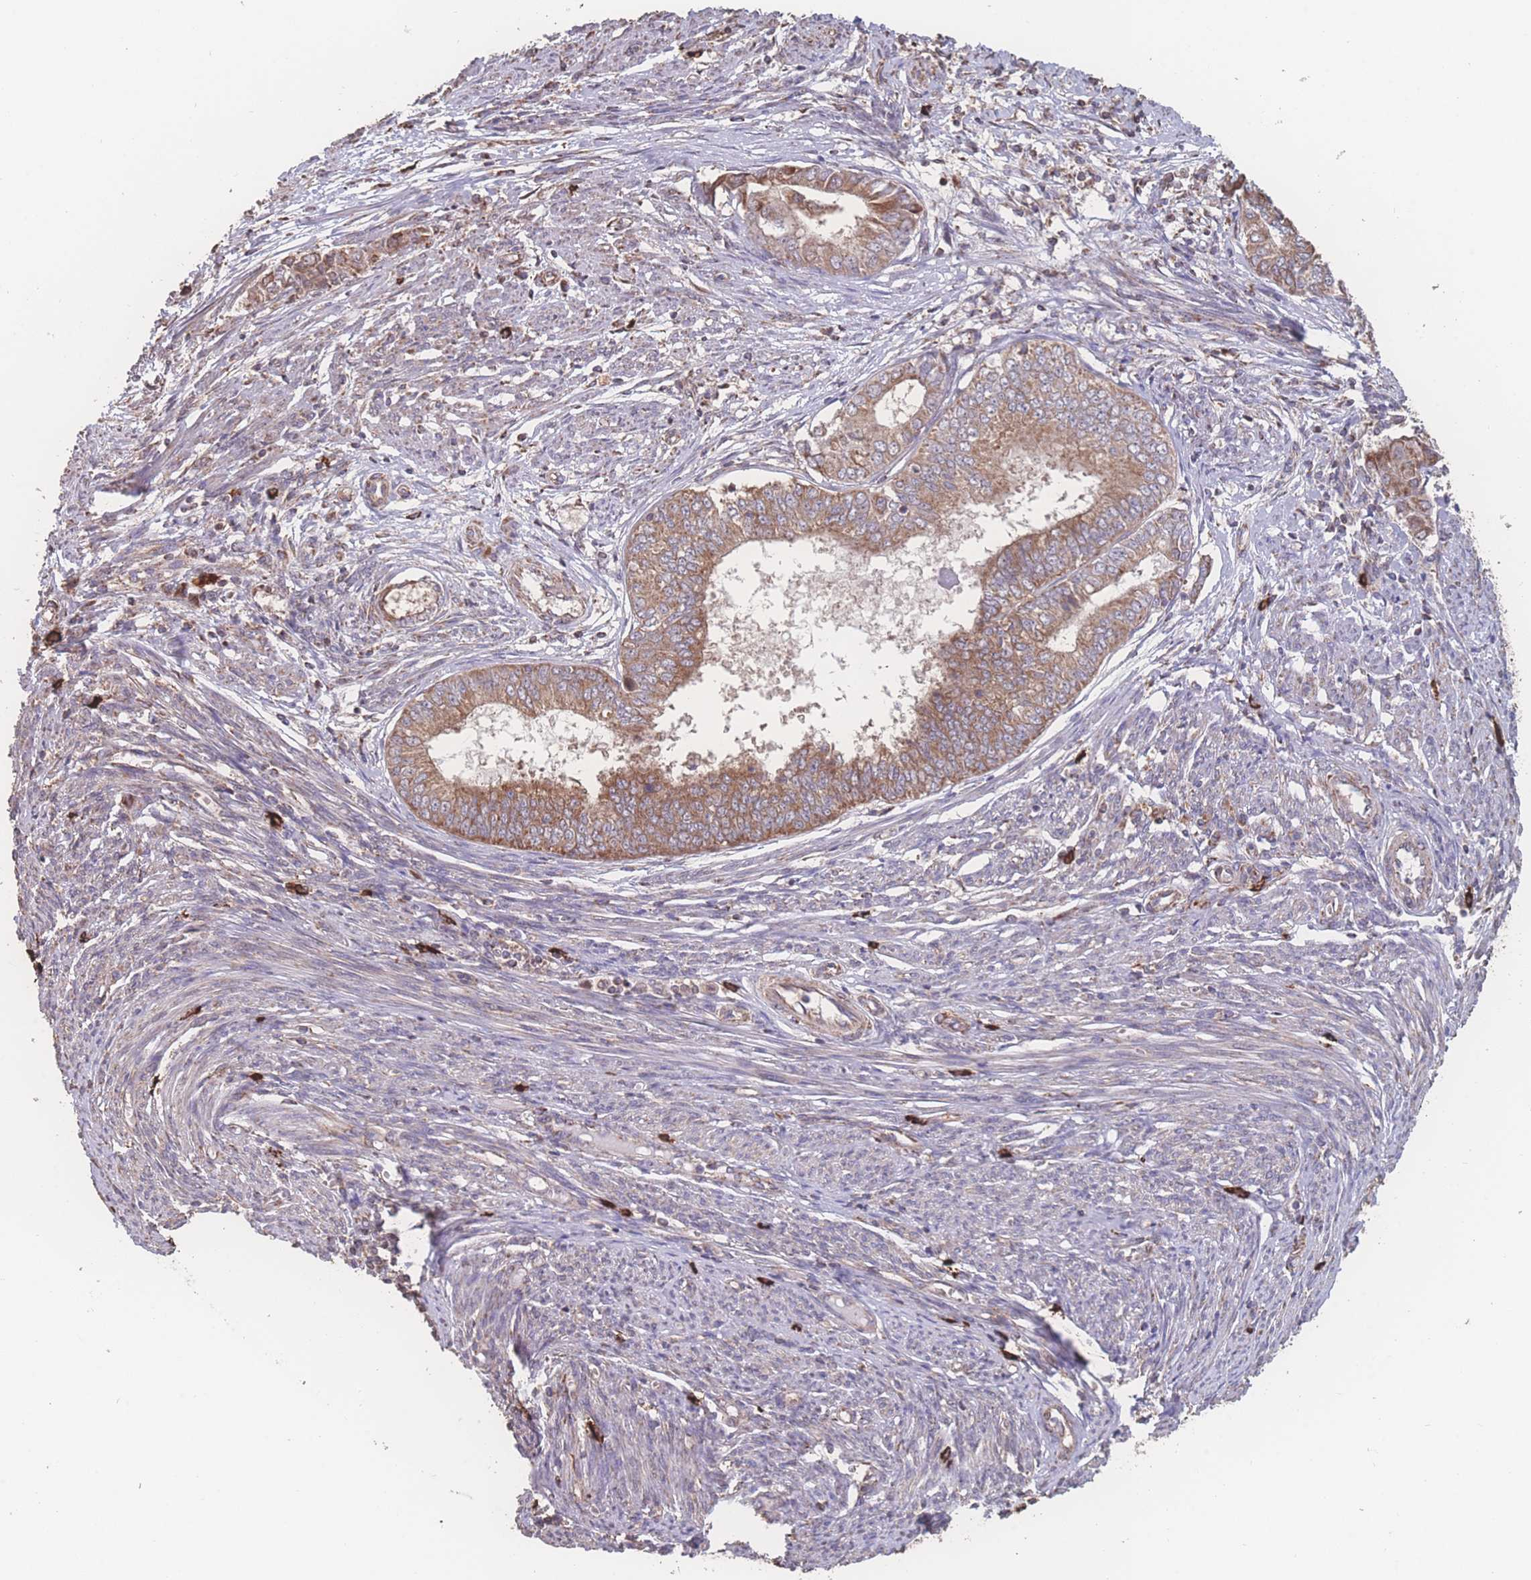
{"staining": {"intensity": "moderate", "quantity": ">75%", "location": "cytoplasmic/membranous"}, "tissue": "endometrial cancer", "cell_type": "Tumor cells", "image_type": "cancer", "snomed": [{"axis": "morphology", "description": "Adenocarcinoma, NOS"}, {"axis": "topography", "description": "Endometrium"}], "caption": "Adenocarcinoma (endometrial) stained with immunohistochemistry (IHC) exhibits moderate cytoplasmic/membranous staining in approximately >75% of tumor cells. (DAB = brown stain, brightfield microscopy at high magnification).", "gene": "SGSM3", "patient": {"sex": "female", "age": 62}}